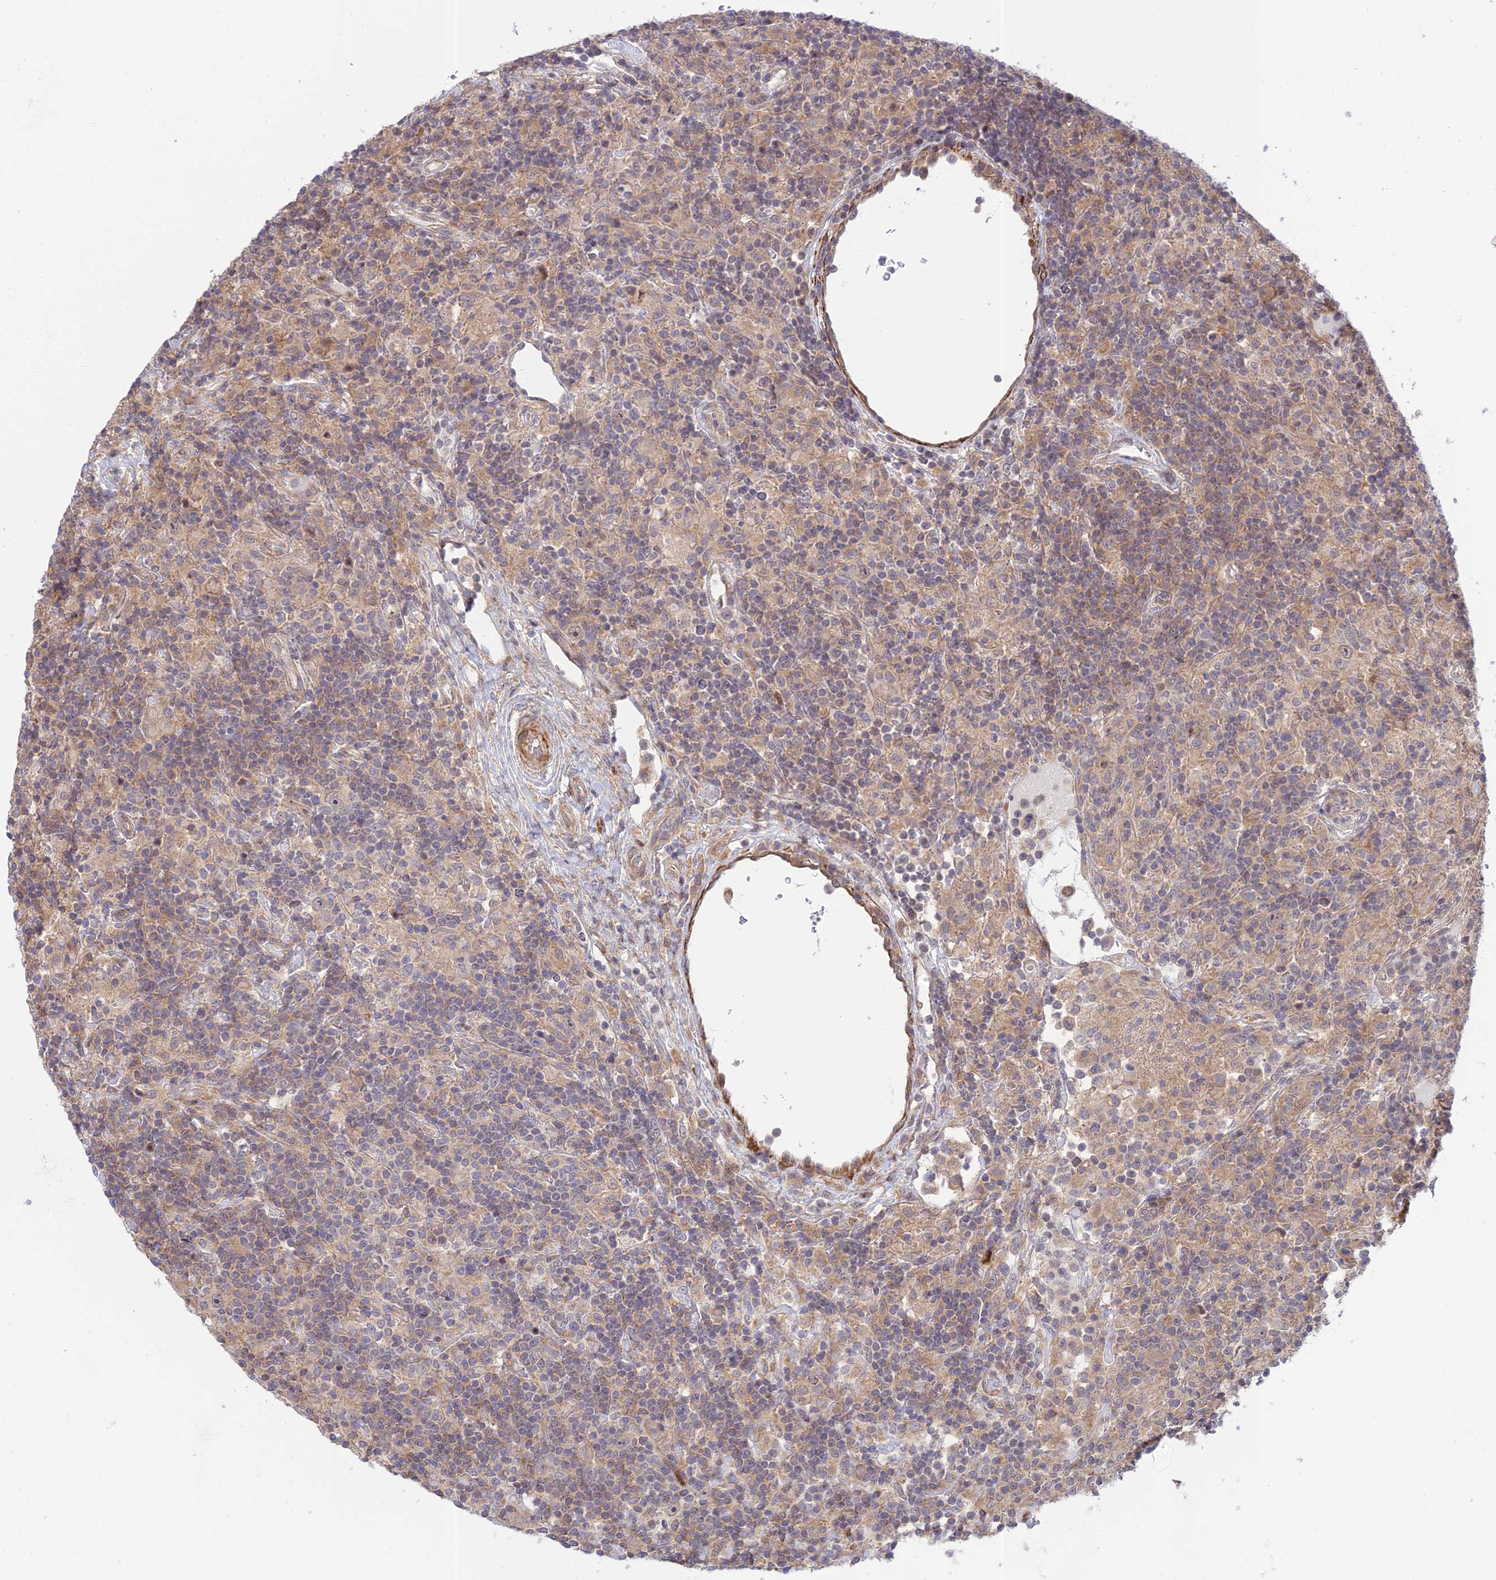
{"staining": {"intensity": "negative", "quantity": "none", "location": "none"}, "tissue": "lymphoma", "cell_type": "Tumor cells", "image_type": "cancer", "snomed": [{"axis": "morphology", "description": "Hodgkin's disease, NOS"}, {"axis": "topography", "description": "Lymph node"}], "caption": "Tumor cells are negative for brown protein staining in lymphoma. (Stains: DAB immunohistochemistry (IHC) with hematoxylin counter stain, Microscopy: brightfield microscopy at high magnification).", "gene": "ZNF584", "patient": {"sex": "male", "age": 70}}